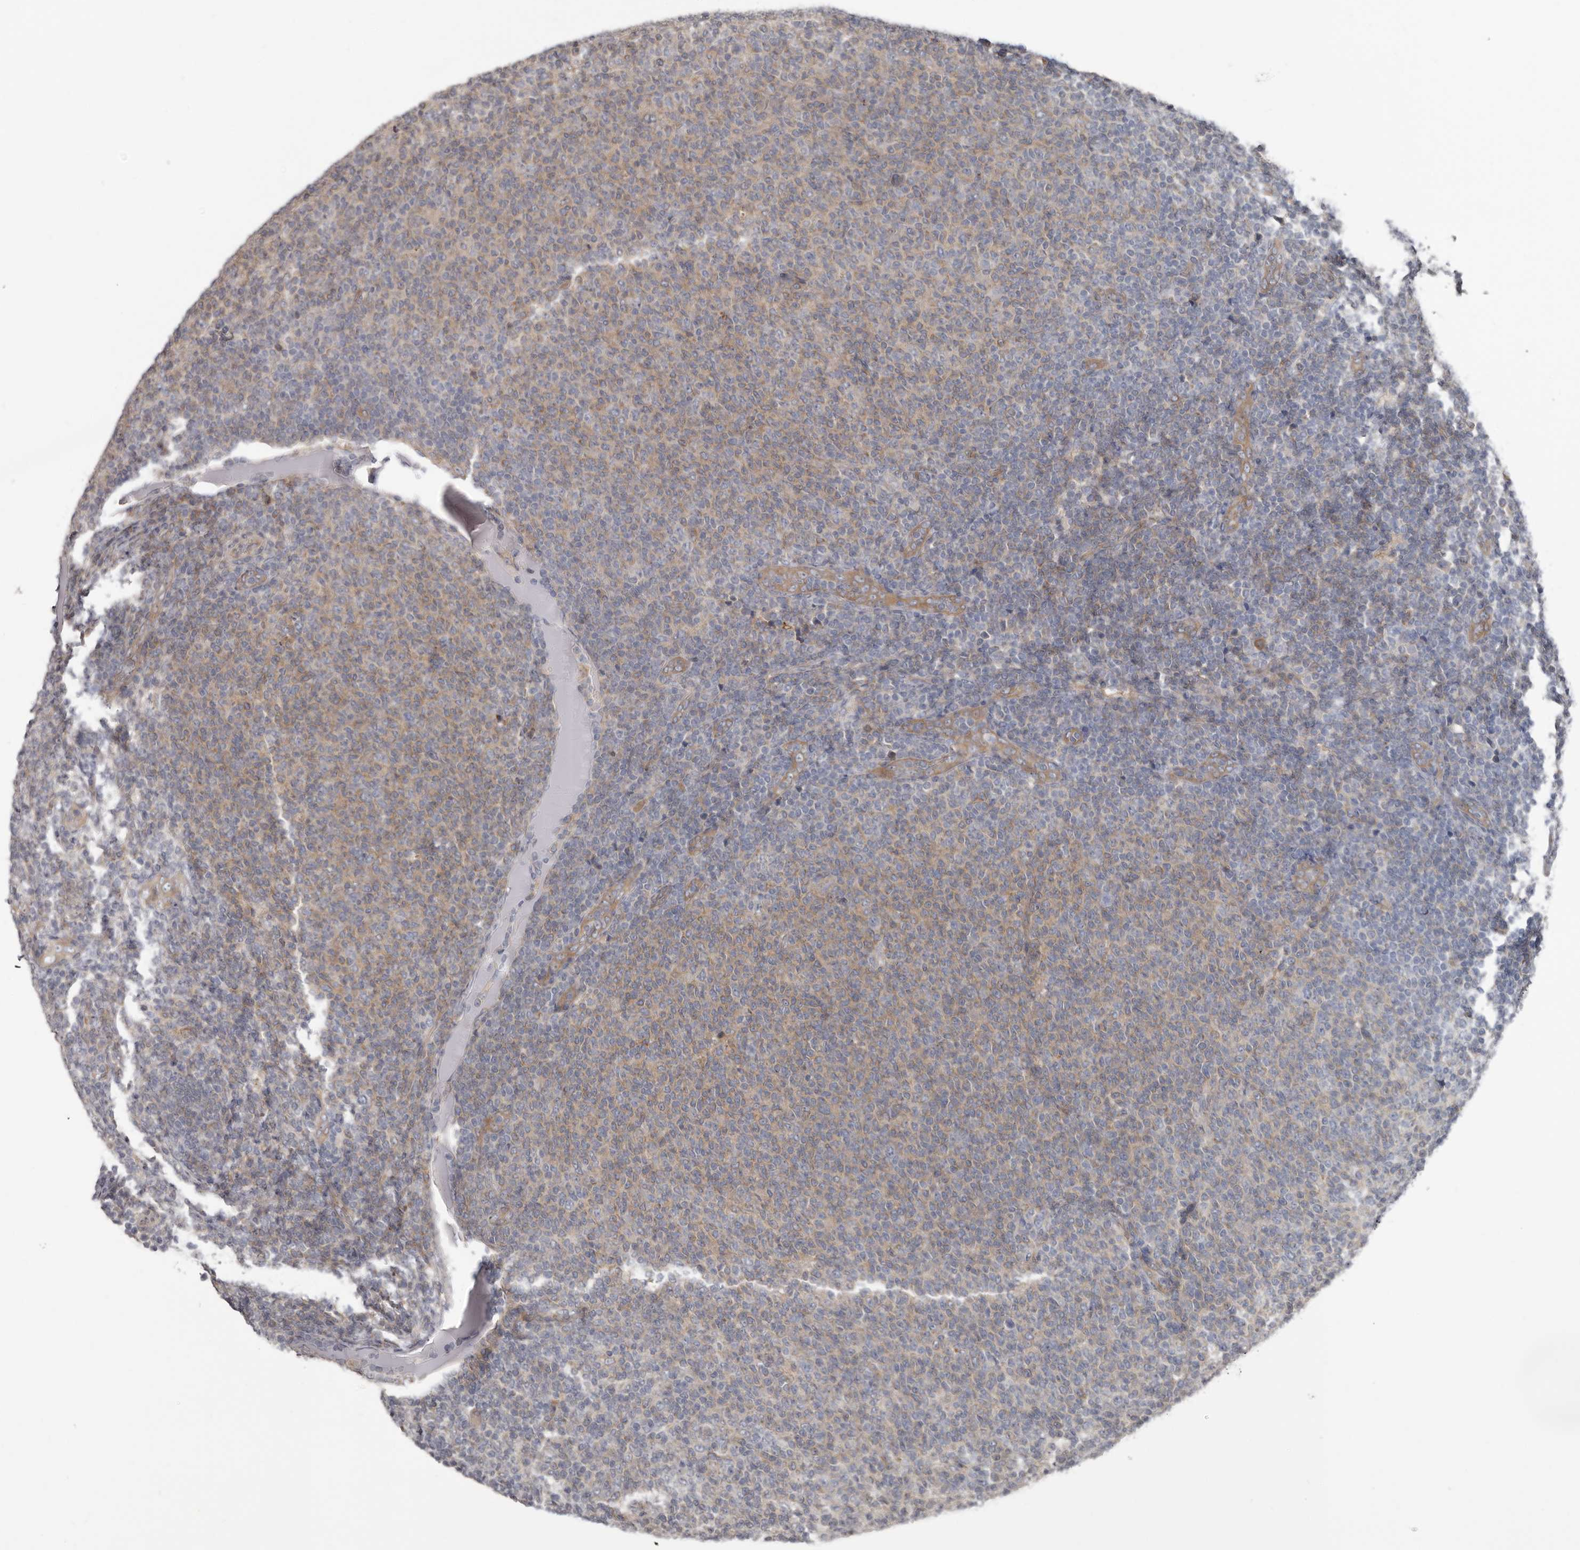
{"staining": {"intensity": "weak", "quantity": "25%-75%", "location": "cytoplasmic/membranous"}, "tissue": "lymphoma", "cell_type": "Tumor cells", "image_type": "cancer", "snomed": [{"axis": "morphology", "description": "Malignant lymphoma, non-Hodgkin's type, Low grade"}, {"axis": "topography", "description": "Lymph node"}], "caption": "Immunohistochemical staining of low-grade malignant lymphoma, non-Hodgkin's type shows low levels of weak cytoplasmic/membranous positivity in about 25%-75% of tumor cells.", "gene": "BAD", "patient": {"sex": "male", "age": 66}}